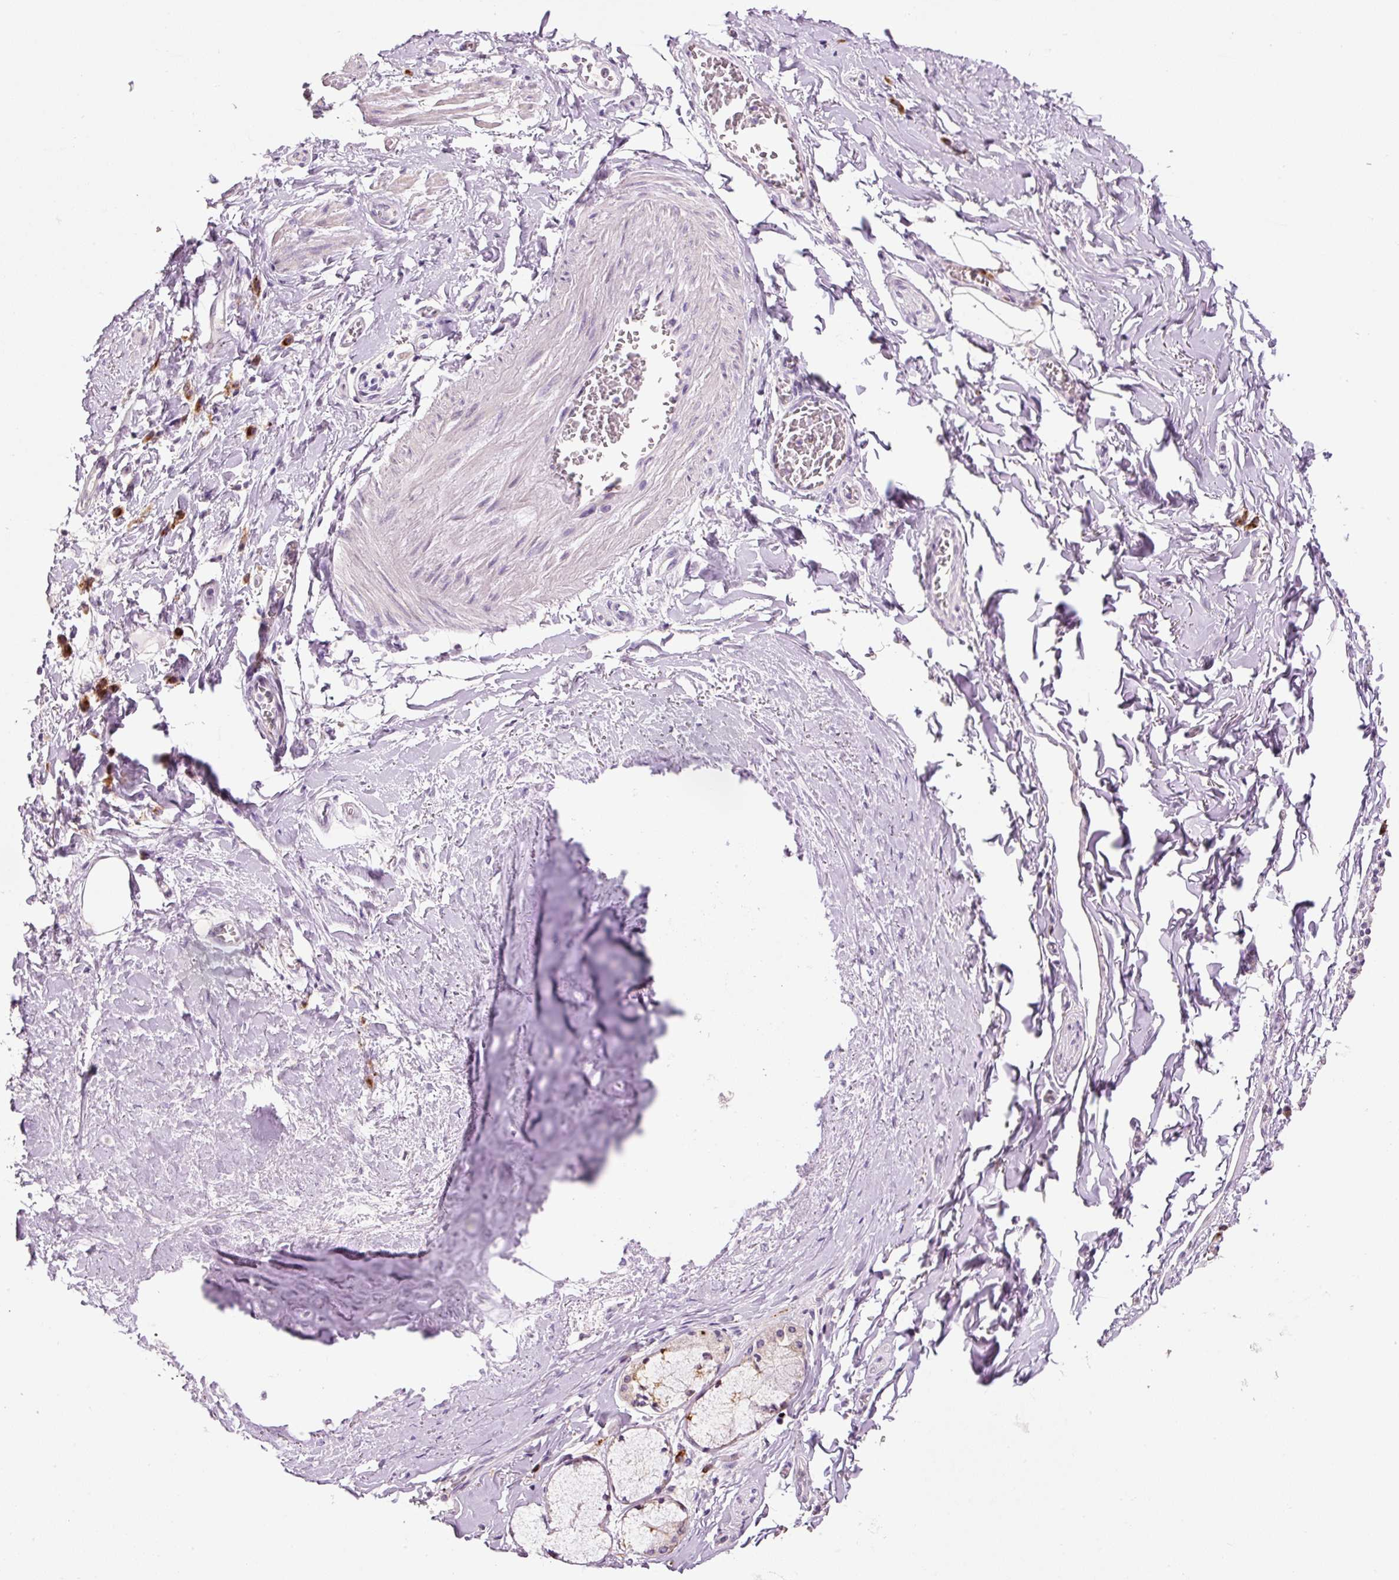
{"staining": {"intensity": "negative", "quantity": "none", "location": "none"}, "tissue": "adipose tissue", "cell_type": "Adipocytes", "image_type": "normal", "snomed": [{"axis": "morphology", "description": "Normal tissue, NOS"}, {"axis": "morphology", "description": "Degeneration, NOS"}, {"axis": "topography", "description": "Cartilage tissue"}, {"axis": "topography", "description": "Lung"}], "caption": "Immunohistochemistry photomicrograph of unremarkable adipose tissue stained for a protein (brown), which shows no positivity in adipocytes.", "gene": "HAX1", "patient": {"sex": "female", "age": 61}}